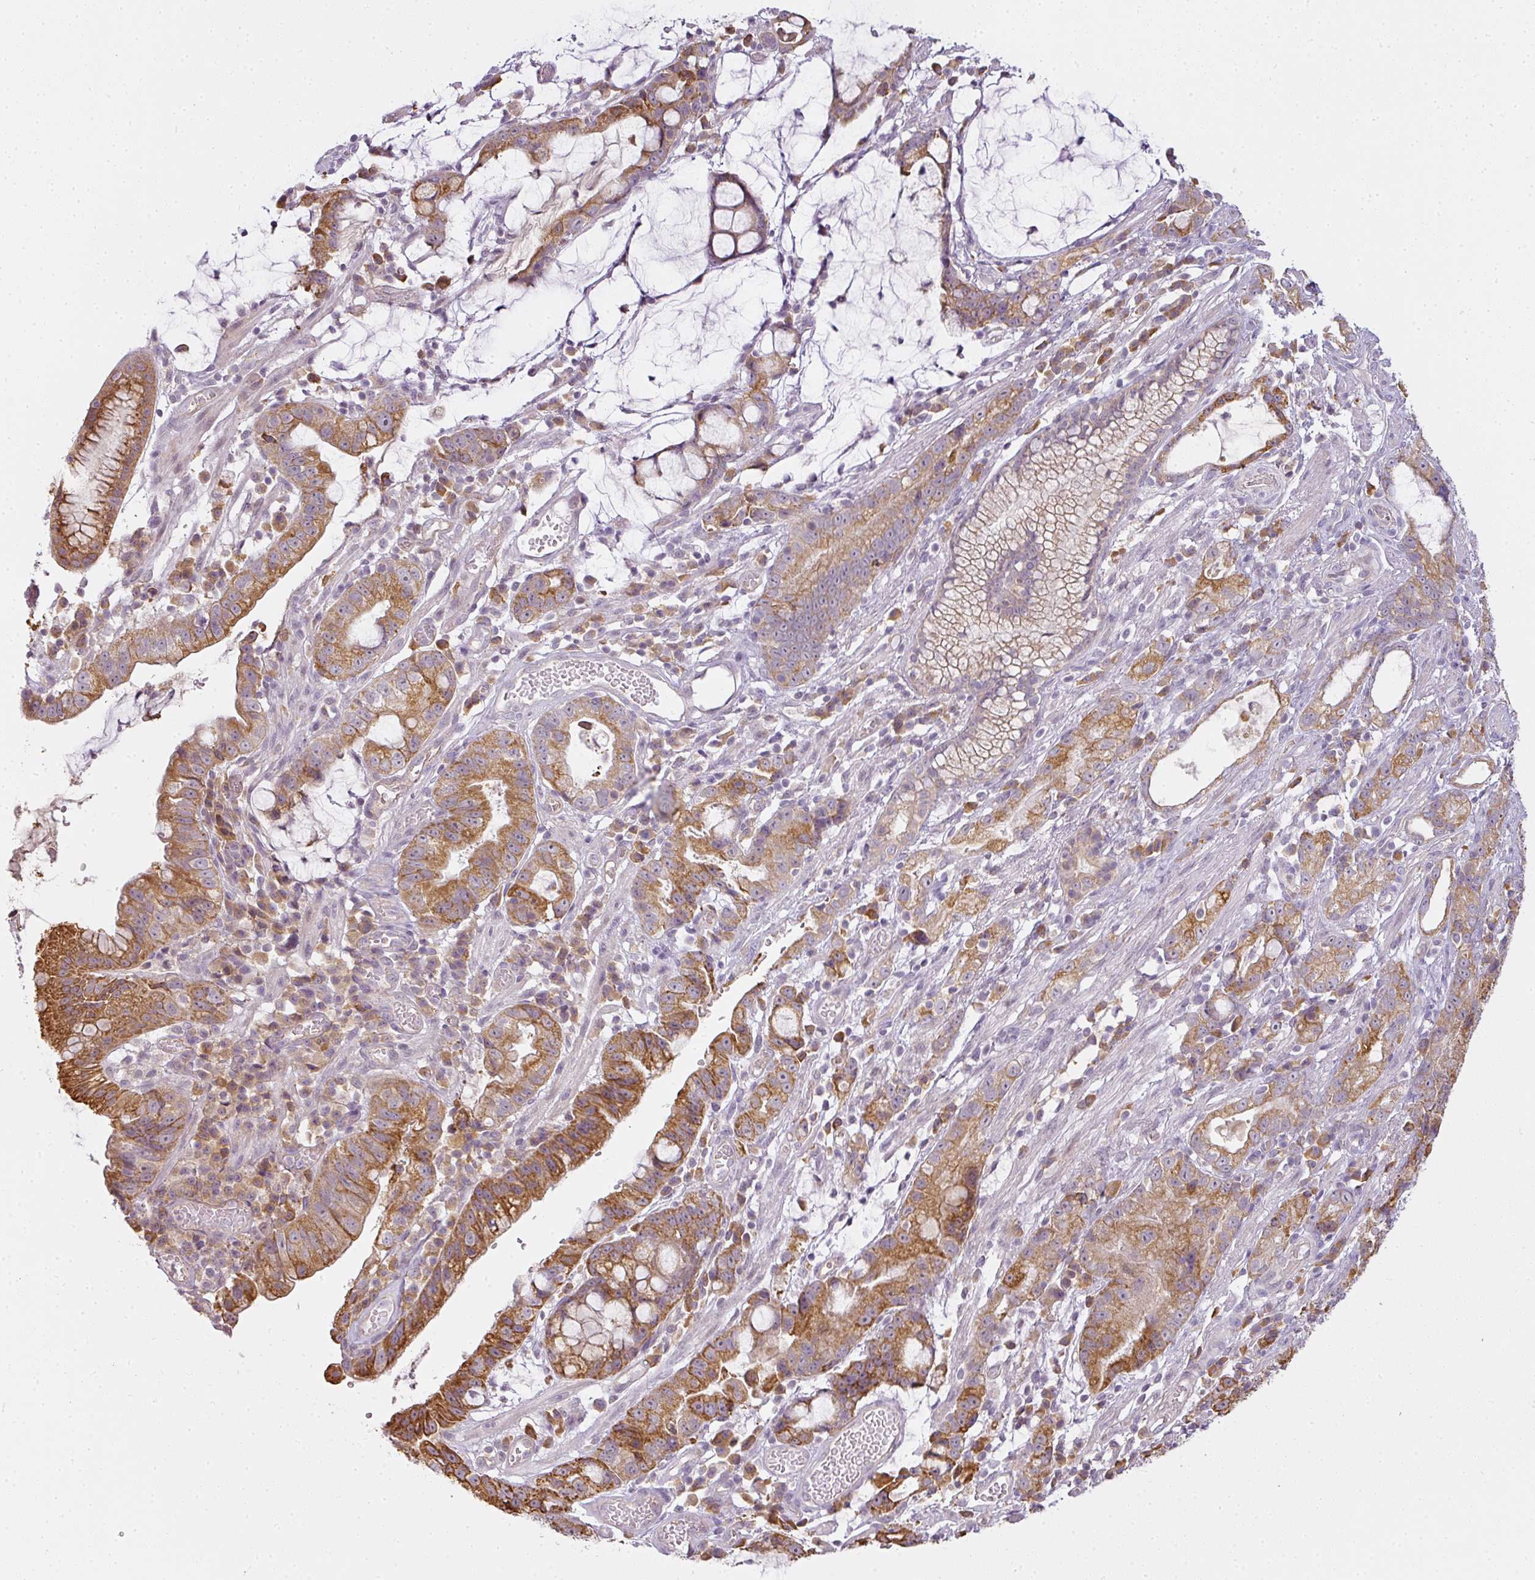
{"staining": {"intensity": "moderate", "quantity": ">75%", "location": "cytoplasmic/membranous"}, "tissue": "stomach cancer", "cell_type": "Tumor cells", "image_type": "cancer", "snomed": [{"axis": "morphology", "description": "Adenocarcinoma, NOS"}, {"axis": "topography", "description": "Stomach"}], "caption": "IHC micrograph of neoplastic tissue: stomach adenocarcinoma stained using immunohistochemistry (IHC) displays medium levels of moderate protein expression localized specifically in the cytoplasmic/membranous of tumor cells, appearing as a cytoplasmic/membranous brown color.", "gene": "LY75", "patient": {"sex": "male", "age": 55}}